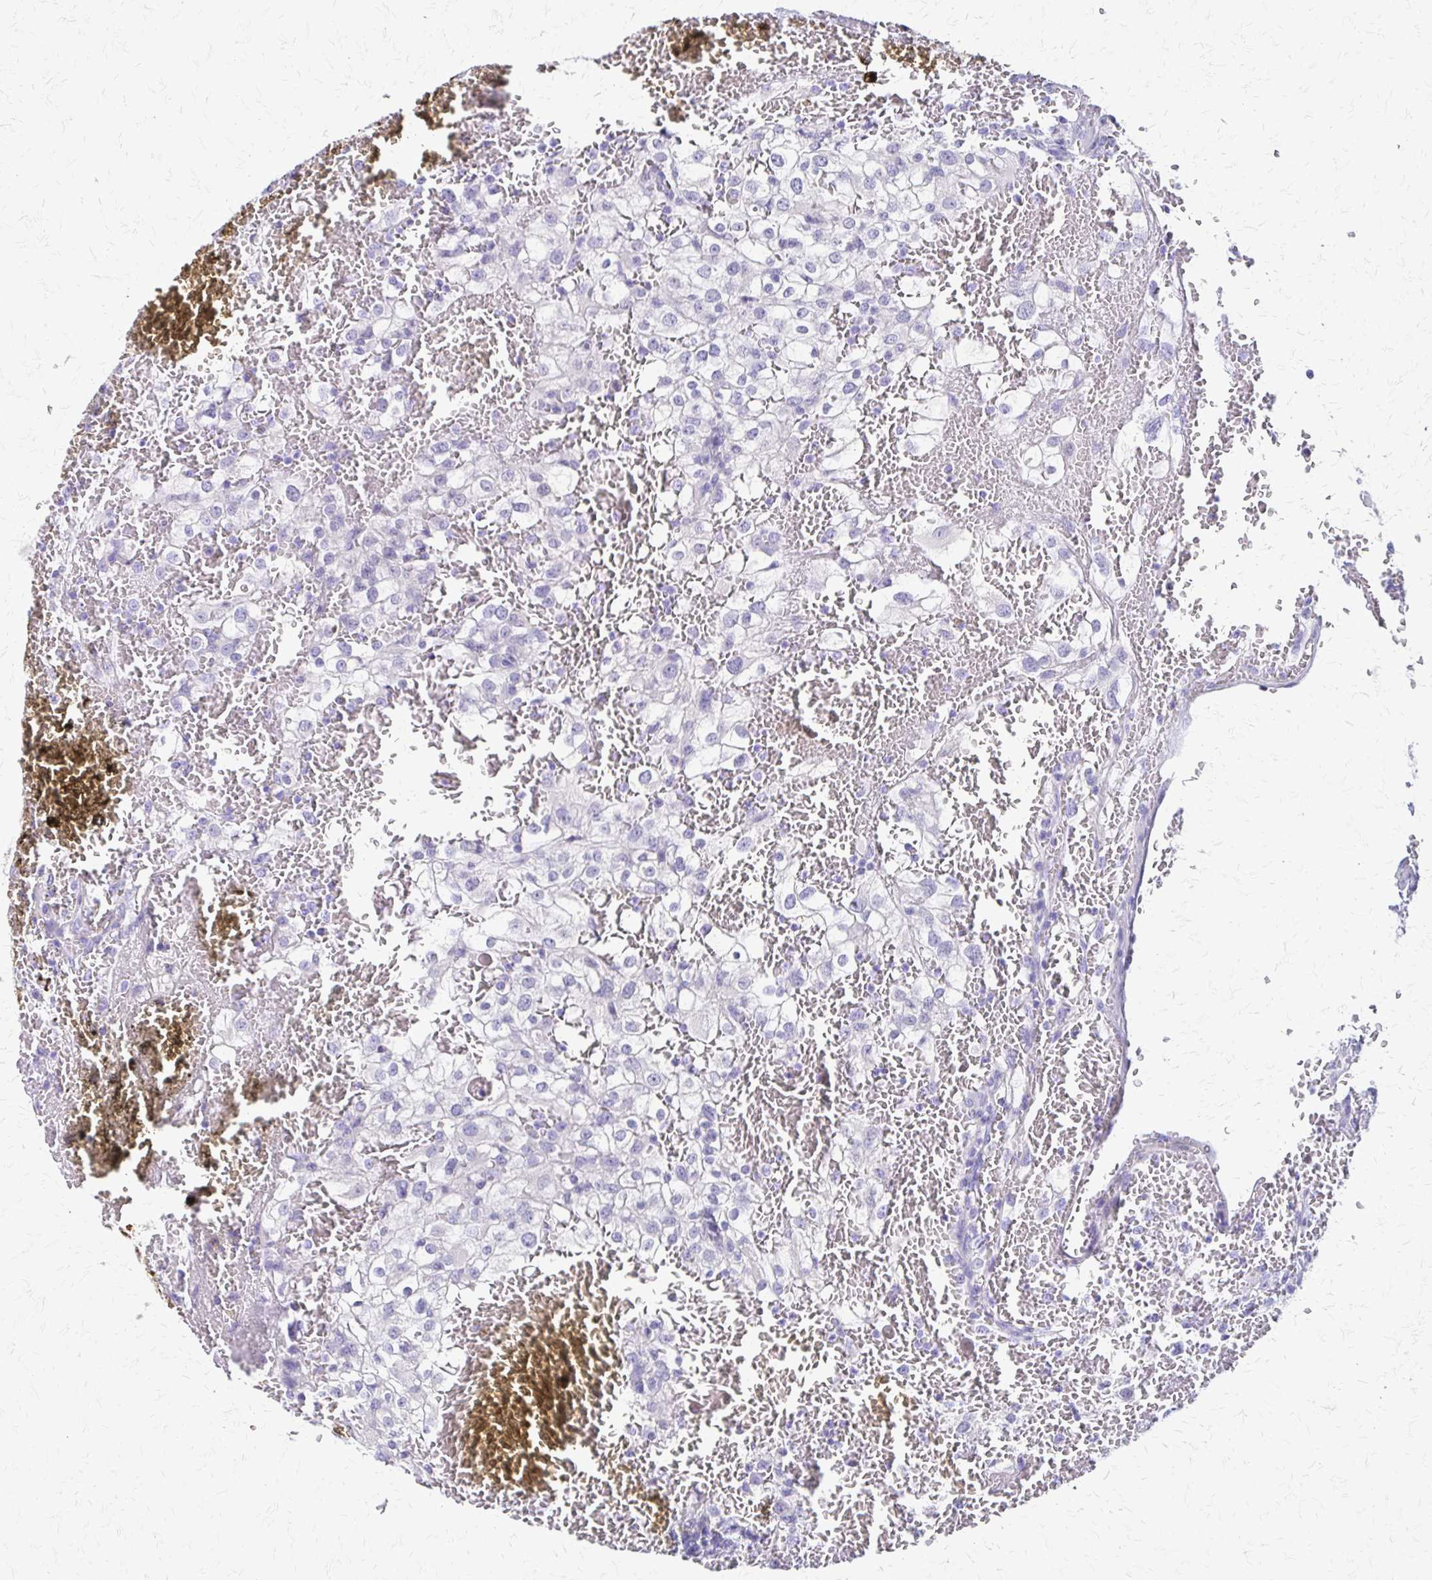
{"staining": {"intensity": "negative", "quantity": "none", "location": "none"}, "tissue": "renal cancer", "cell_type": "Tumor cells", "image_type": "cancer", "snomed": [{"axis": "morphology", "description": "Adenocarcinoma, NOS"}, {"axis": "topography", "description": "Kidney"}], "caption": "An immunohistochemistry histopathology image of renal cancer is shown. There is no staining in tumor cells of renal cancer.", "gene": "ZSCAN5B", "patient": {"sex": "female", "age": 74}}